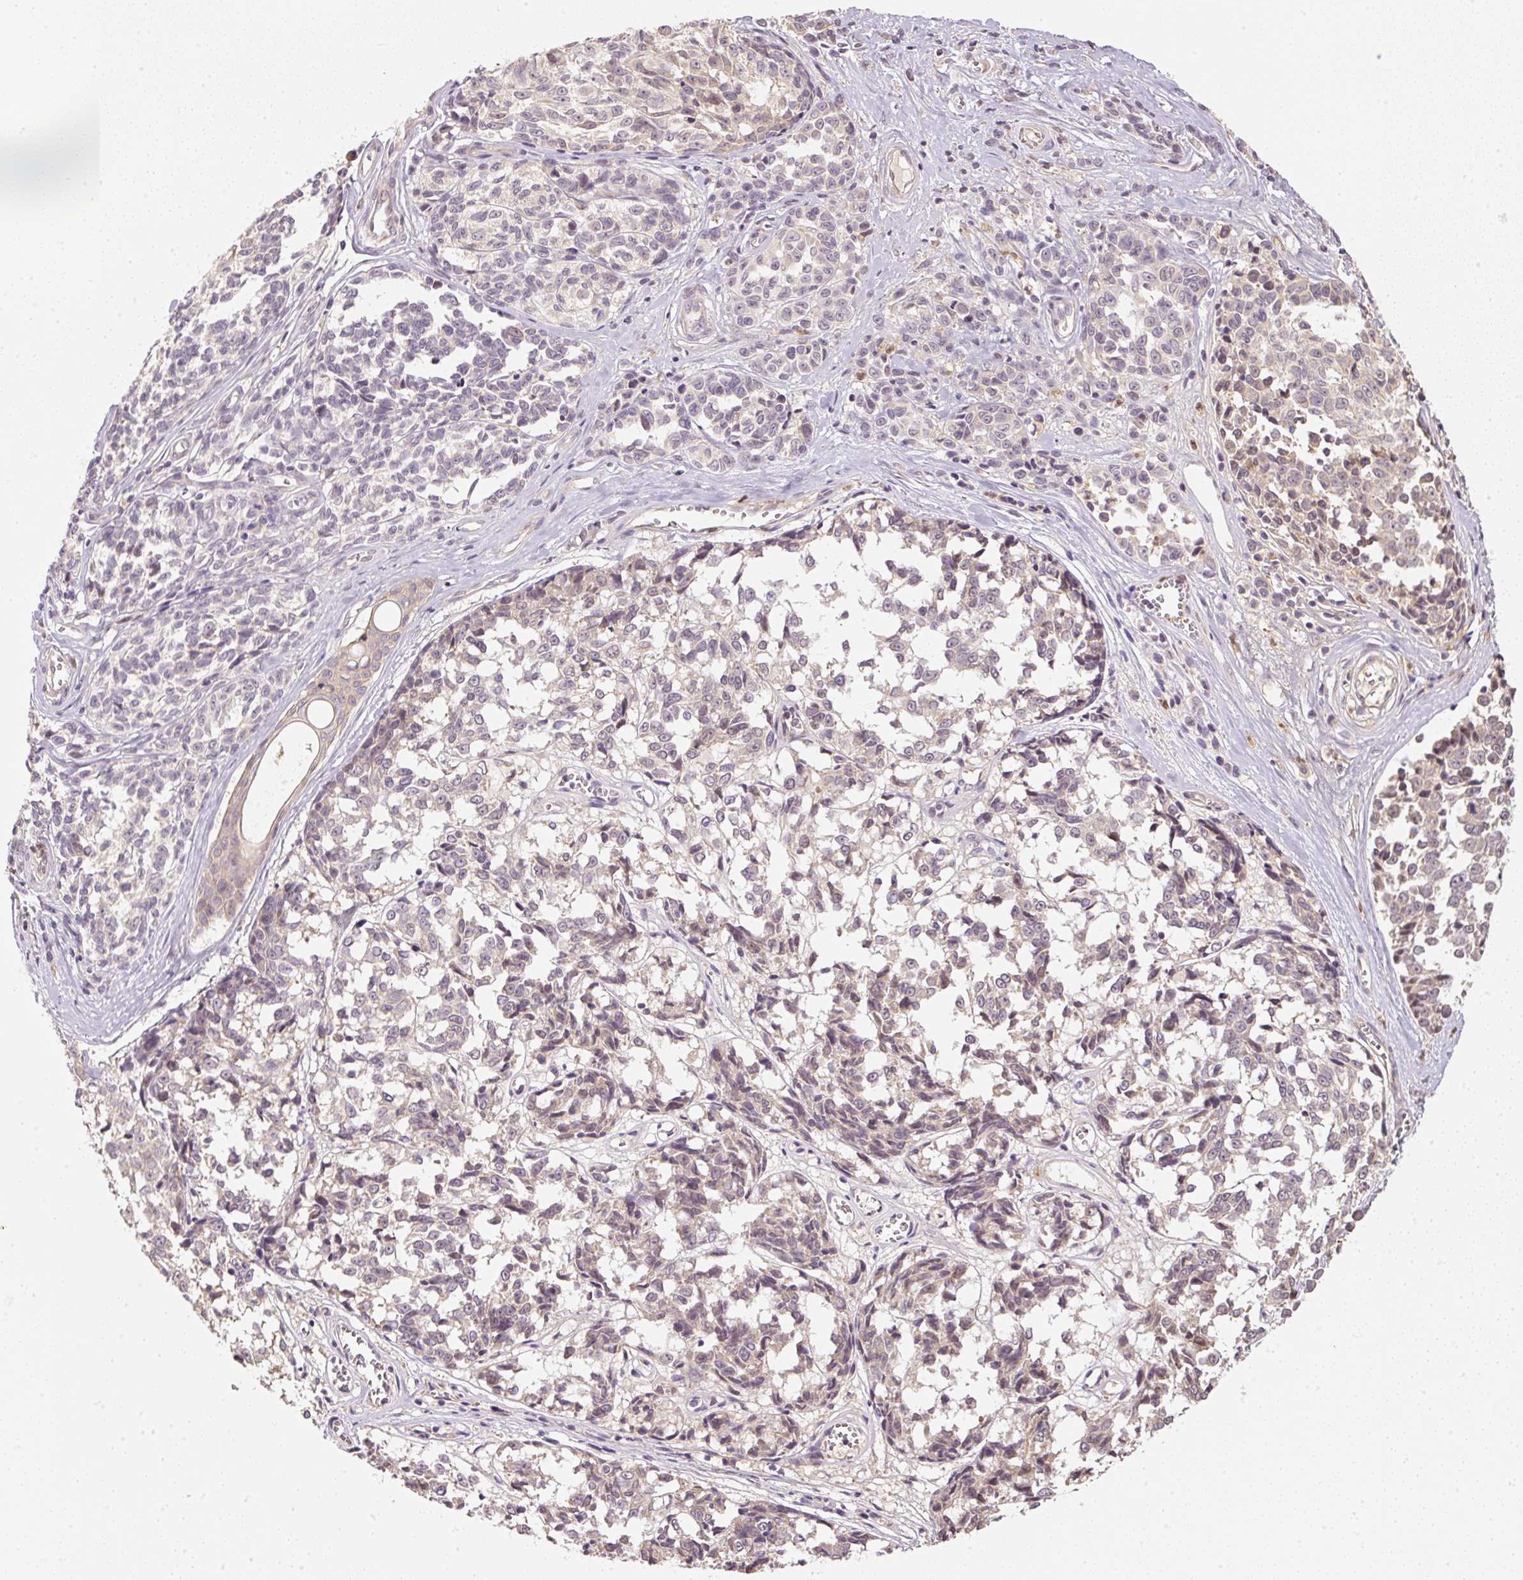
{"staining": {"intensity": "weak", "quantity": "25%-75%", "location": "cytoplasmic/membranous"}, "tissue": "melanoma", "cell_type": "Tumor cells", "image_type": "cancer", "snomed": [{"axis": "morphology", "description": "Malignant melanoma, NOS"}, {"axis": "topography", "description": "Skin"}], "caption": "Immunohistochemistry (DAB) staining of human melanoma reveals weak cytoplasmic/membranous protein expression in approximately 25%-75% of tumor cells. (Brightfield microscopy of DAB IHC at high magnification).", "gene": "CTTNBP2", "patient": {"sex": "female", "age": 64}}